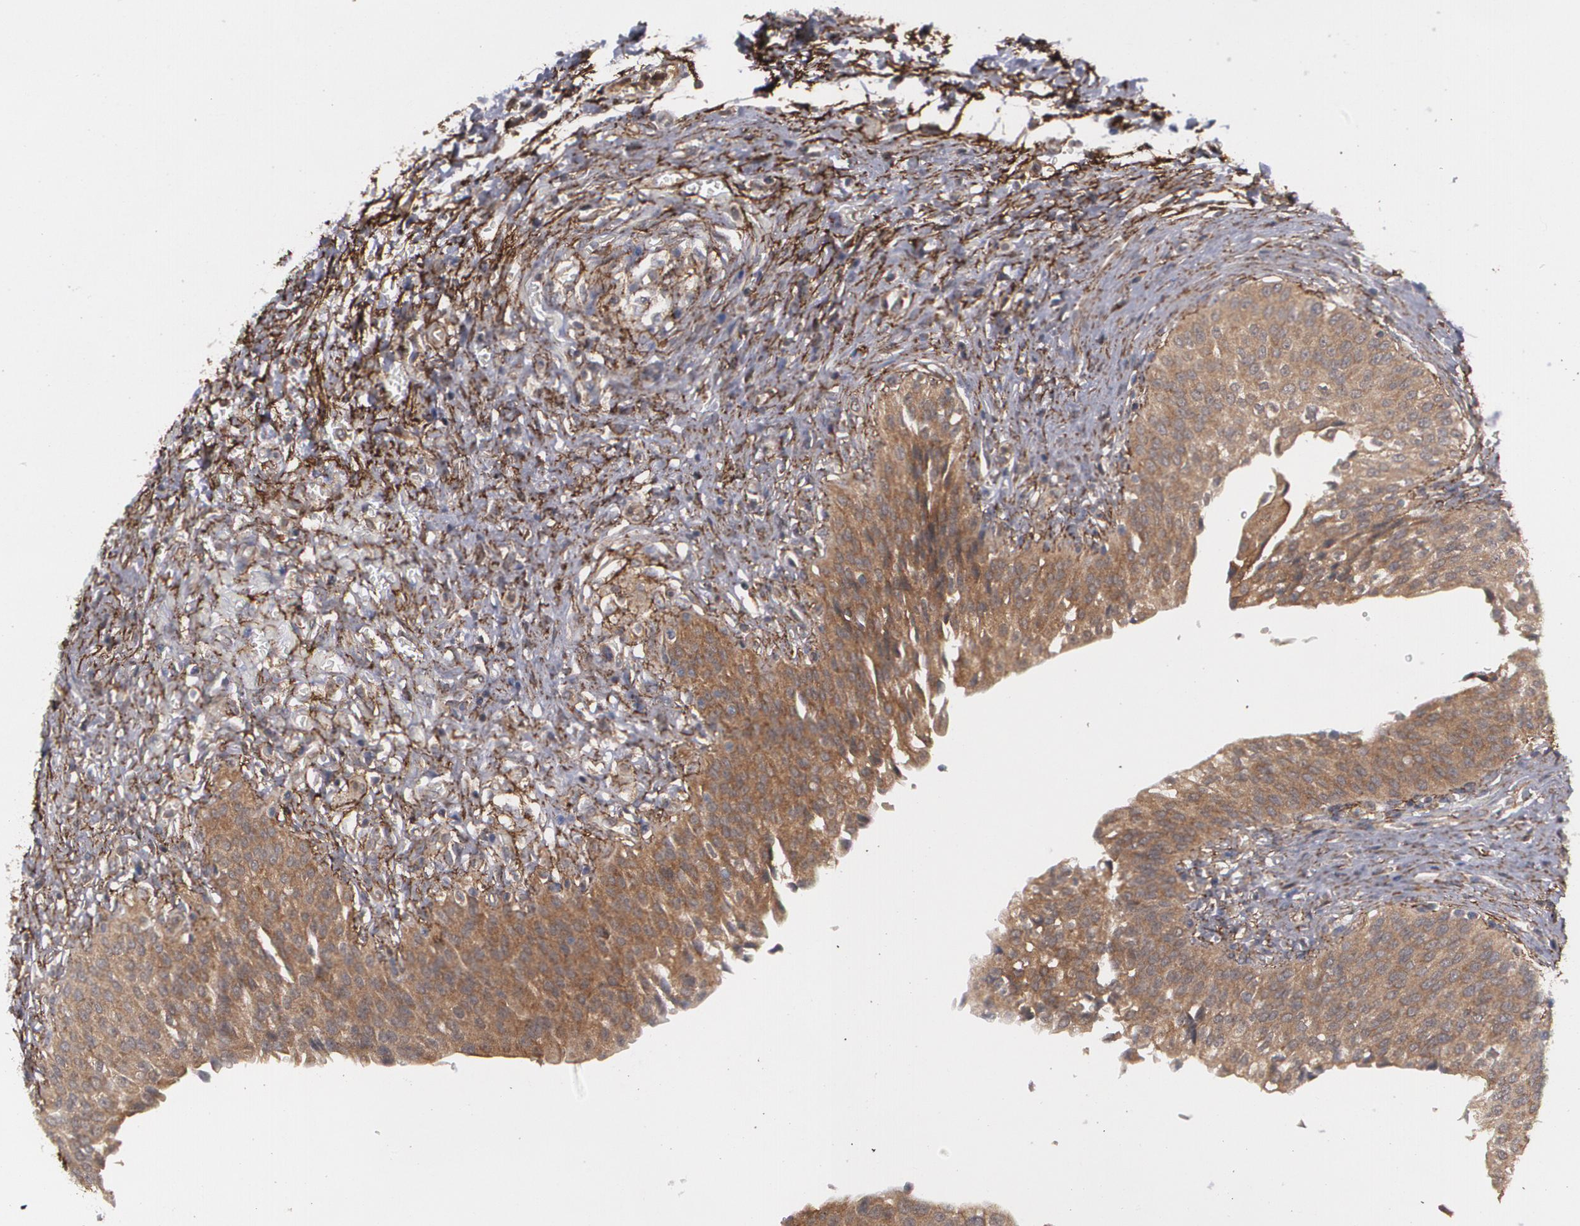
{"staining": {"intensity": "moderate", "quantity": ">75%", "location": "cytoplasmic/membranous"}, "tissue": "urinary bladder", "cell_type": "Urothelial cells", "image_type": "normal", "snomed": [{"axis": "morphology", "description": "Normal tissue, NOS"}, {"axis": "topography", "description": "Smooth muscle"}, {"axis": "topography", "description": "Urinary bladder"}], "caption": "Immunohistochemical staining of benign human urinary bladder displays >75% levels of moderate cytoplasmic/membranous protein expression in approximately >75% of urothelial cells. (IHC, brightfield microscopy, high magnification).", "gene": "BMP6", "patient": {"sex": "male", "age": 35}}